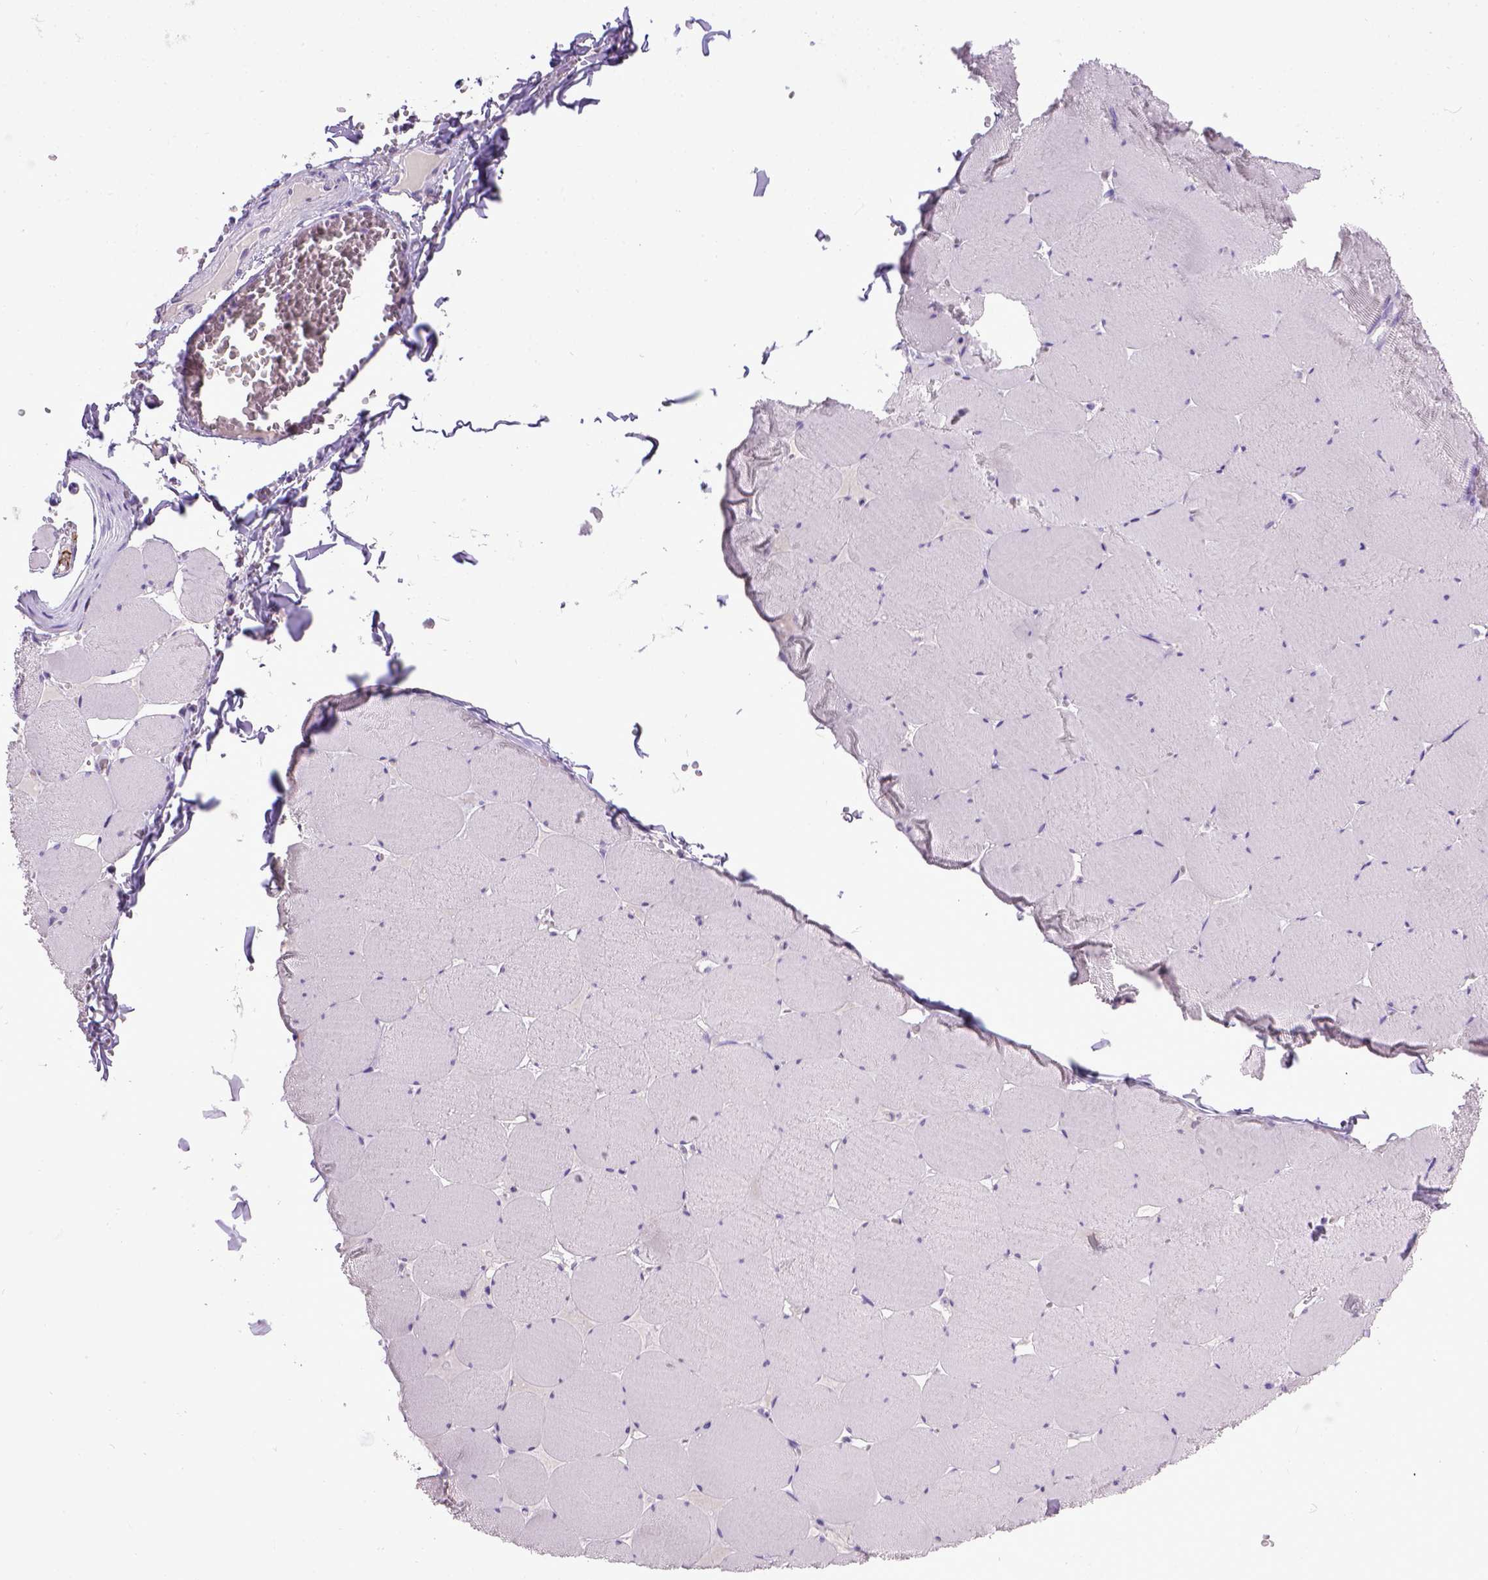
{"staining": {"intensity": "negative", "quantity": "none", "location": "none"}, "tissue": "skeletal muscle", "cell_type": "Myocytes", "image_type": "normal", "snomed": [{"axis": "morphology", "description": "Normal tissue, NOS"}, {"axis": "morphology", "description": "Malignant melanoma, Metastatic site"}, {"axis": "topography", "description": "Skeletal muscle"}], "caption": "Myocytes show no significant staining in unremarkable skeletal muscle. Nuclei are stained in blue.", "gene": "CDH1", "patient": {"sex": "male", "age": 50}}